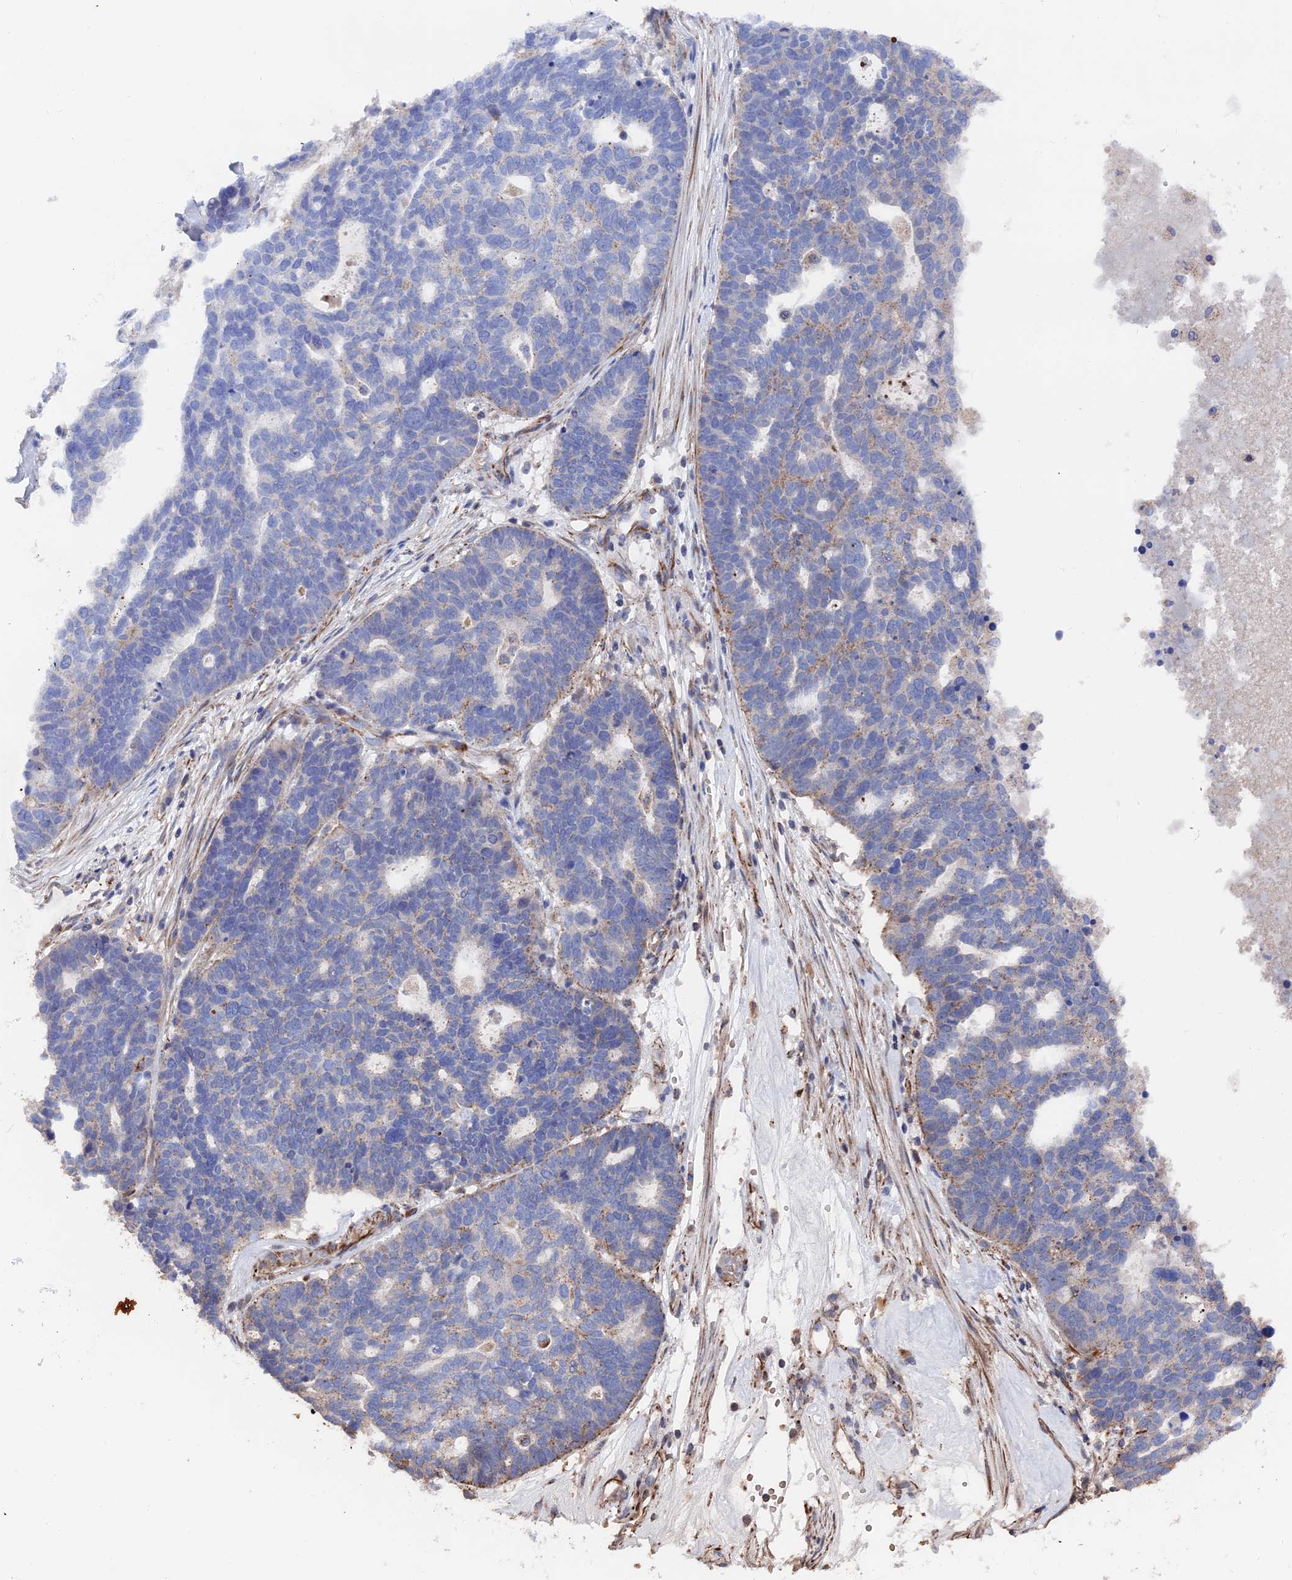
{"staining": {"intensity": "moderate", "quantity": "<25%", "location": "cytoplasmic/membranous"}, "tissue": "ovarian cancer", "cell_type": "Tumor cells", "image_type": "cancer", "snomed": [{"axis": "morphology", "description": "Cystadenocarcinoma, serous, NOS"}, {"axis": "topography", "description": "Ovary"}], "caption": "Serous cystadenocarcinoma (ovarian) was stained to show a protein in brown. There is low levels of moderate cytoplasmic/membranous positivity in about <25% of tumor cells. The protein of interest is stained brown, and the nuclei are stained in blue (DAB (3,3'-diaminobenzidine) IHC with brightfield microscopy, high magnification).", "gene": "SMG9", "patient": {"sex": "female", "age": 59}}